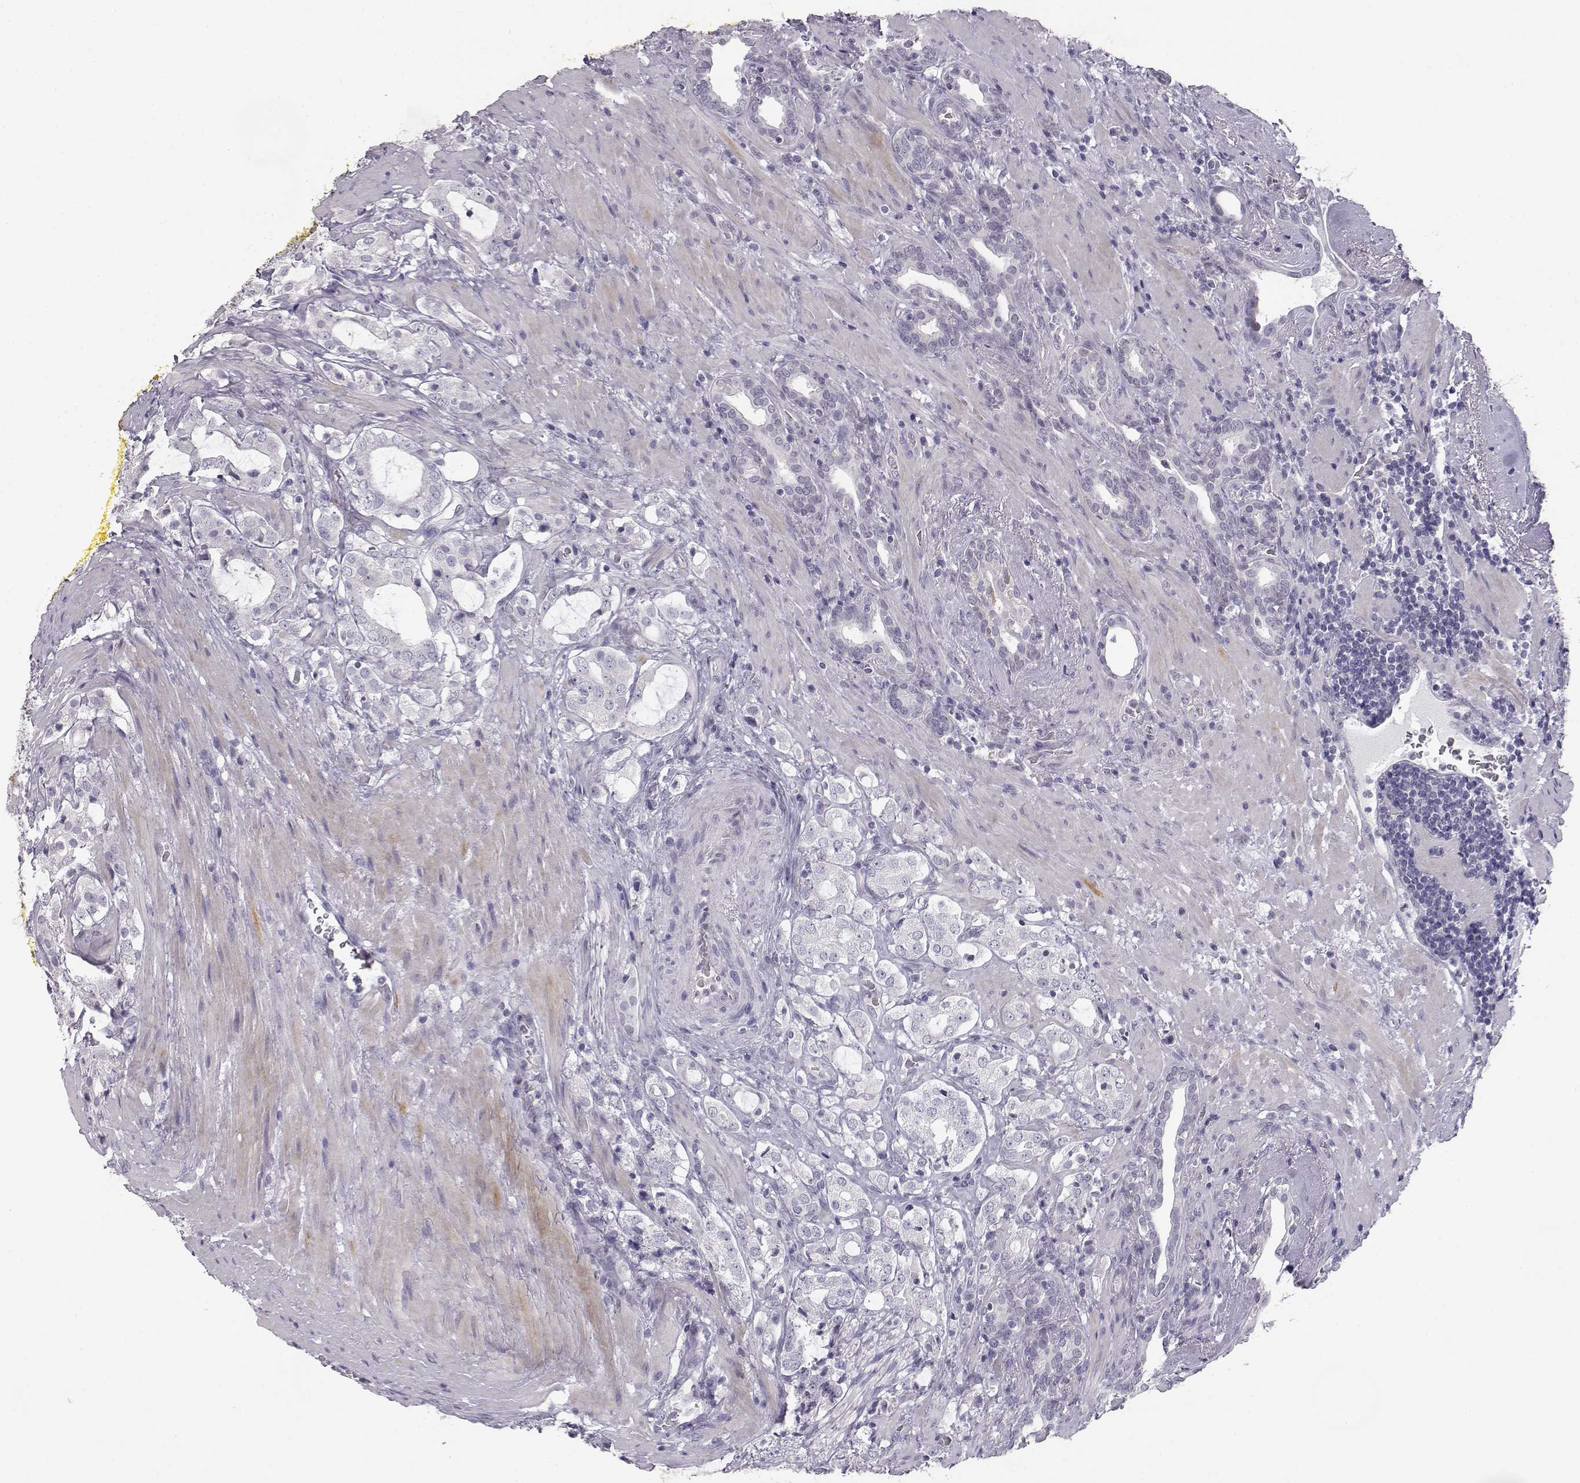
{"staining": {"intensity": "negative", "quantity": "none", "location": "none"}, "tissue": "prostate cancer", "cell_type": "Tumor cells", "image_type": "cancer", "snomed": [{"axis": "morphology", "description": "Adenocarcinoma, NOS"}, {"axis": "topography", "description": "Prostate"}], "caption": "Tumor cells are negative for protein expression in human prostate cancer (adenocarcinoma).", "gene": "MYCBPAP", "patient": {"sex": "male", "age": 66}}